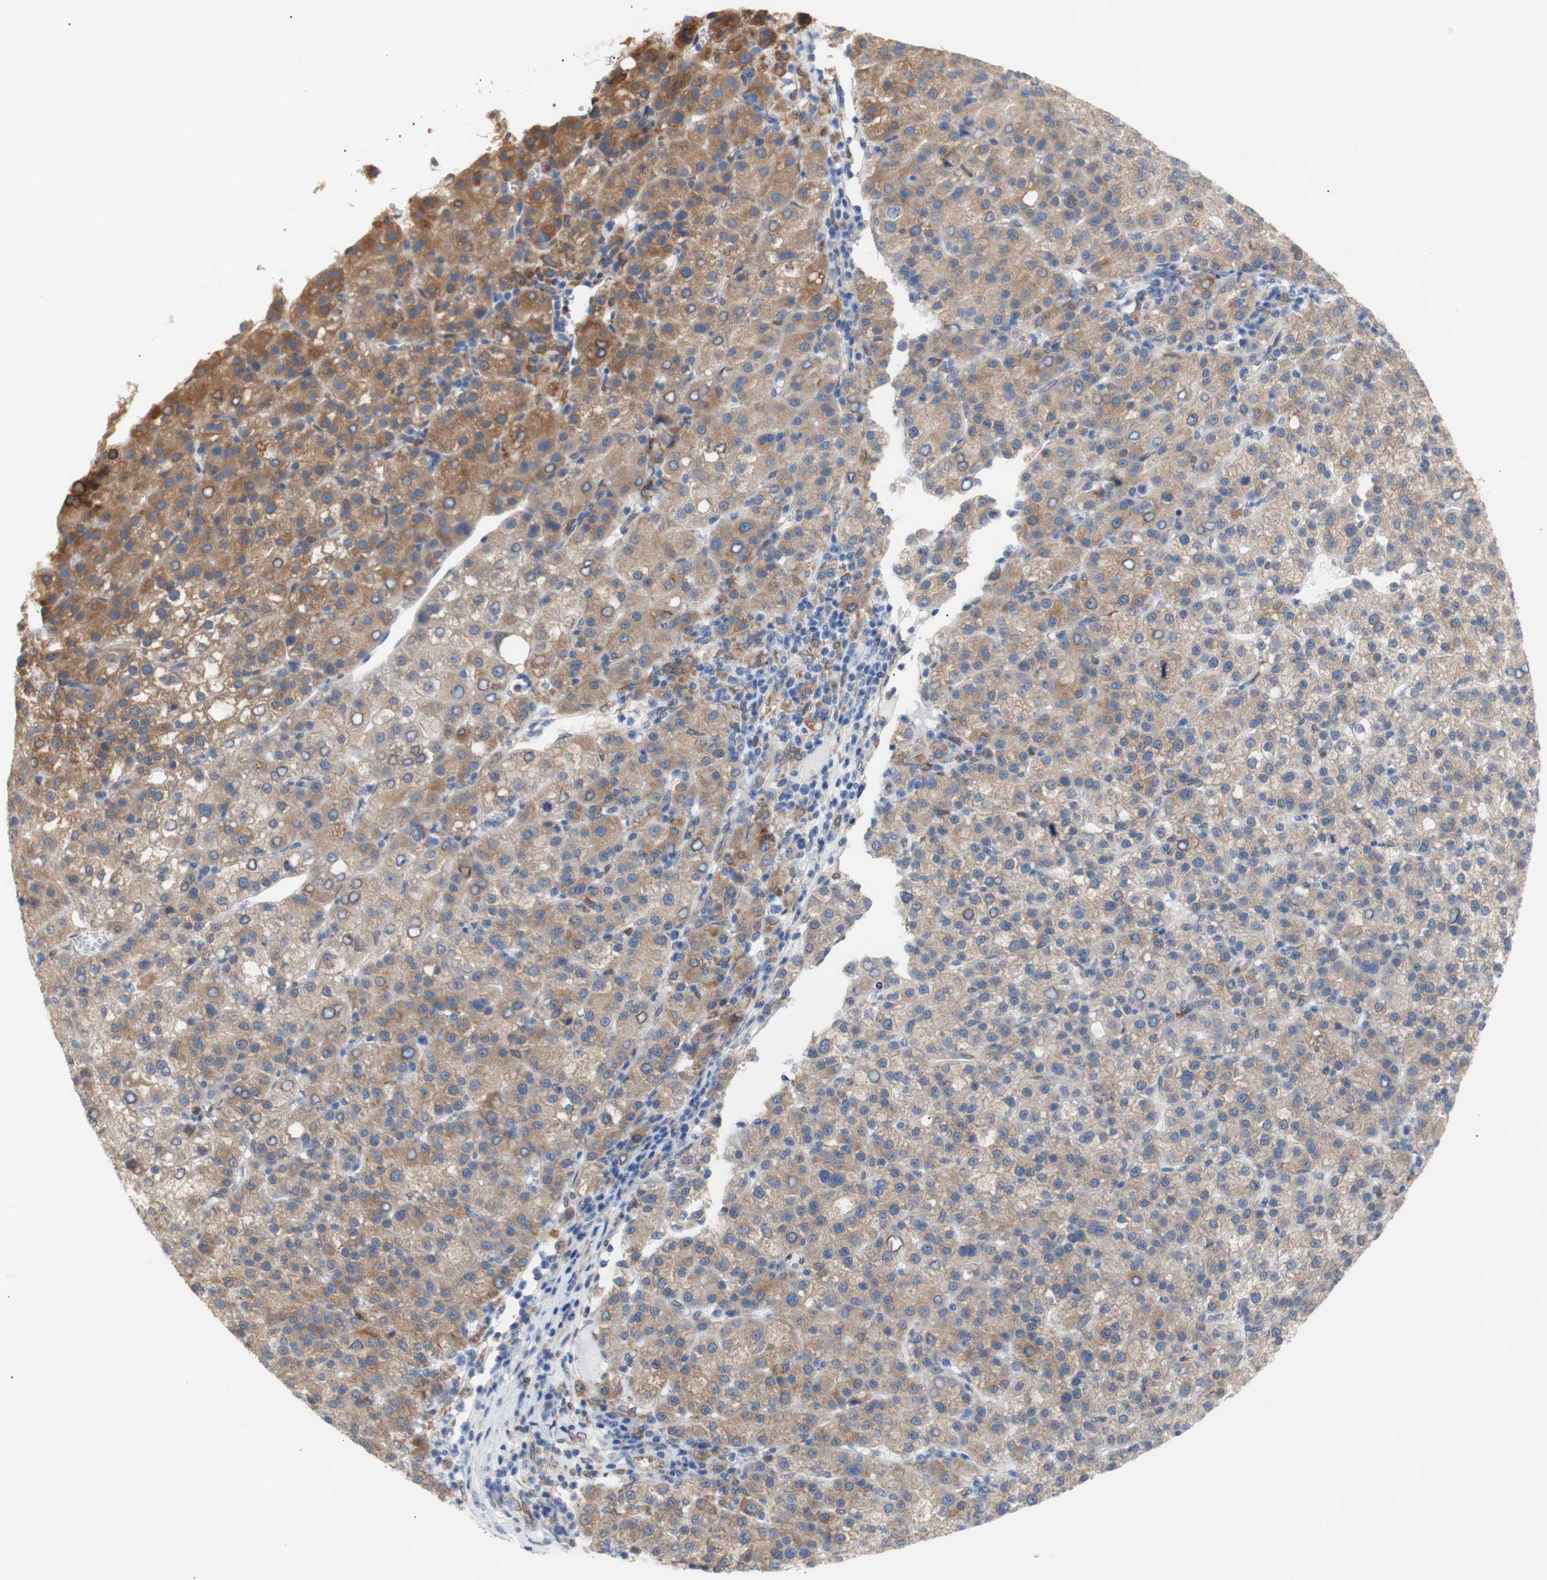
{"staining": {"intensity": "moderate", "quantity": ">75%", "location": "cytoplasmic/membranous"}, "tissue": "liver cancer", "cell_type": "Tumor cells", "image_type": "cancer", "snomed": [{"axis": "morphology", "description": "Carcinoma, Hepatocellular, NOS"}, {"axis": "topography", "description": "Liver"}], "caption": "The photomicrograph shows staining of hepatocellular carcinoma (liver), revealing moderate cytoplasmic/membranous protein expression (brown color) within tumor cells.", "gene": "ERLIN1", "patient": {"sex": "female", "age": 58}}